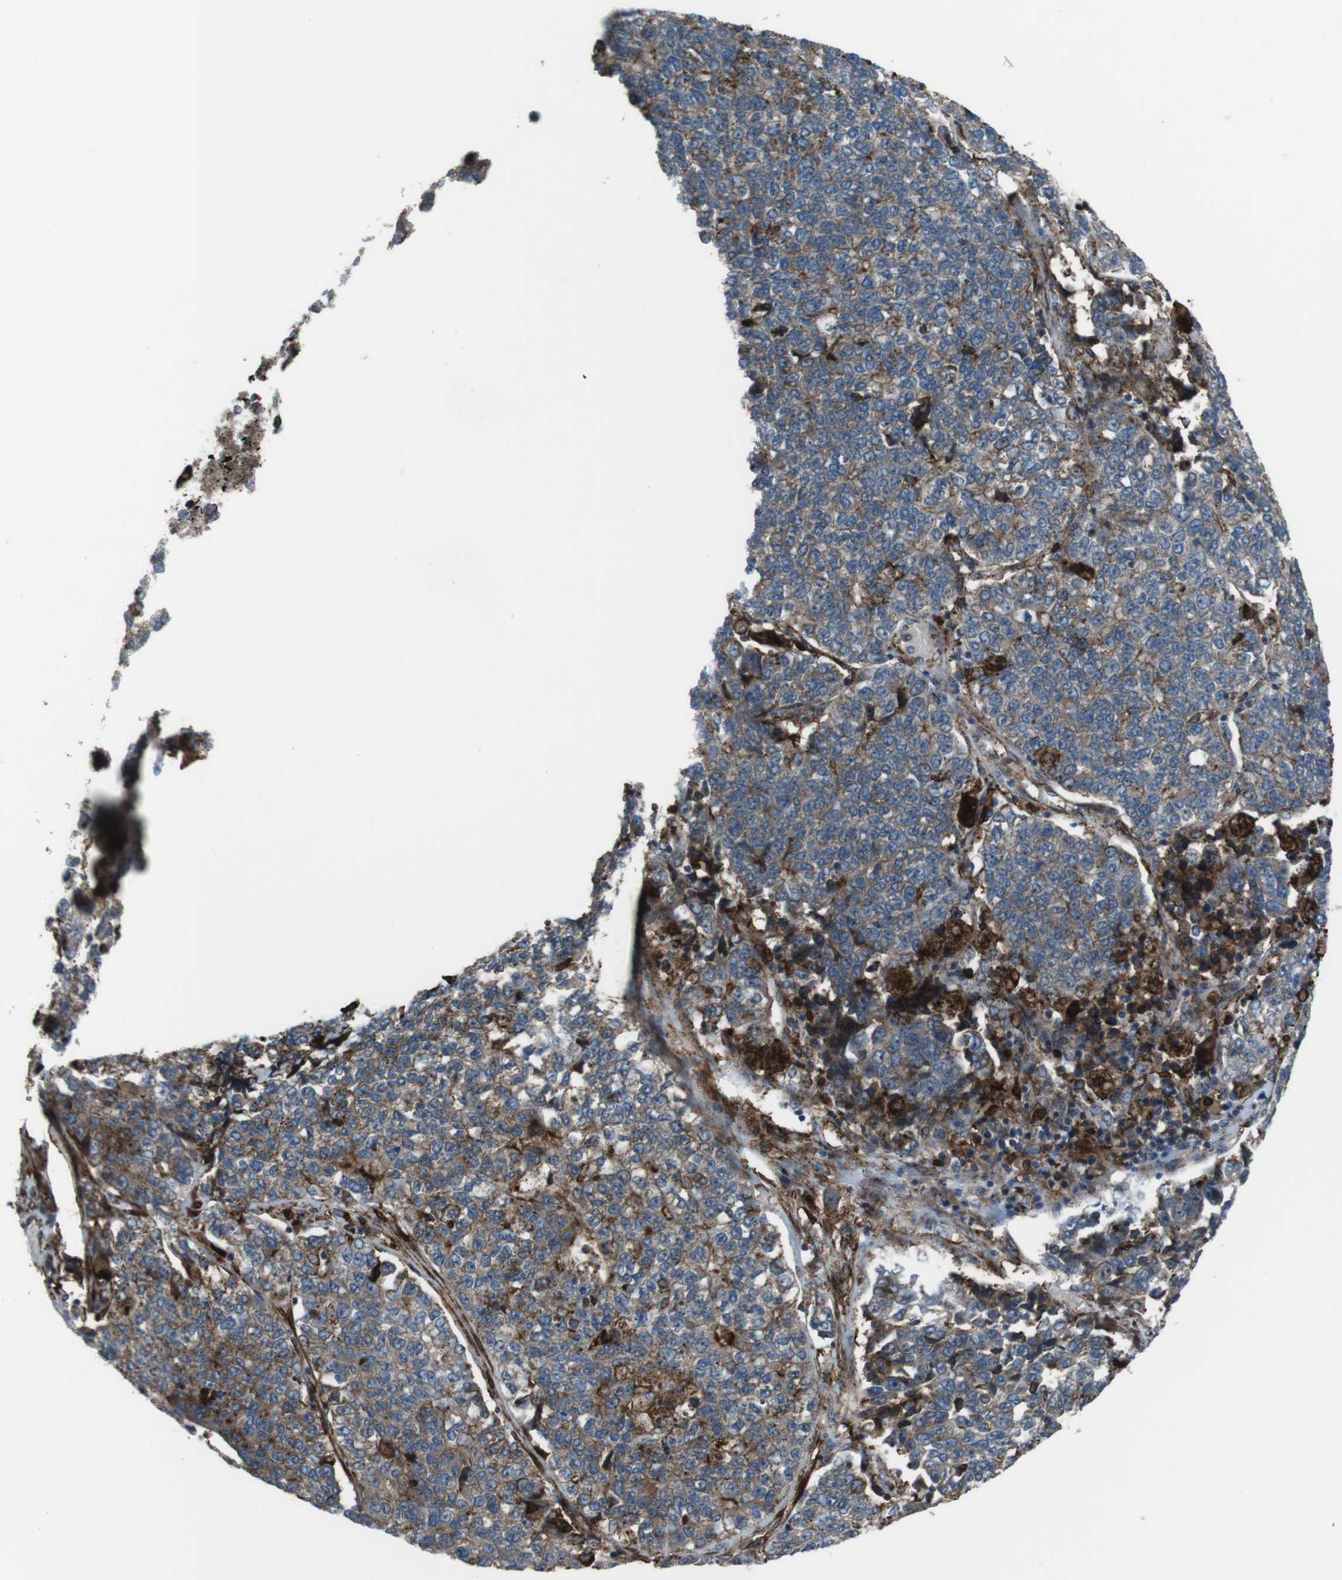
{"staining": {"intensity": "moderate", "quantity": "25%-75%", "location": "cytoplasmic/membranous"}, "tissue": "lung cancer", "cell_type": "Tumor cells", "image_type": "cancer", "snomed": [{"axis": "morphology", "description": "Adenocarcinoma, NOS"}, {"axis": "topography", "description": "Lung"}], "caption": "A photomicrograph of human lung cancer (adenocarcinoma) stained for a protein demonstrates moderate cytoplasmic/membranous brown staining in tumor cells. (brown staining indicates protein expression, while blue staining denotes nuclei).", "gene": "GDF10", "patient": {"sex": "male", "age": 49}}